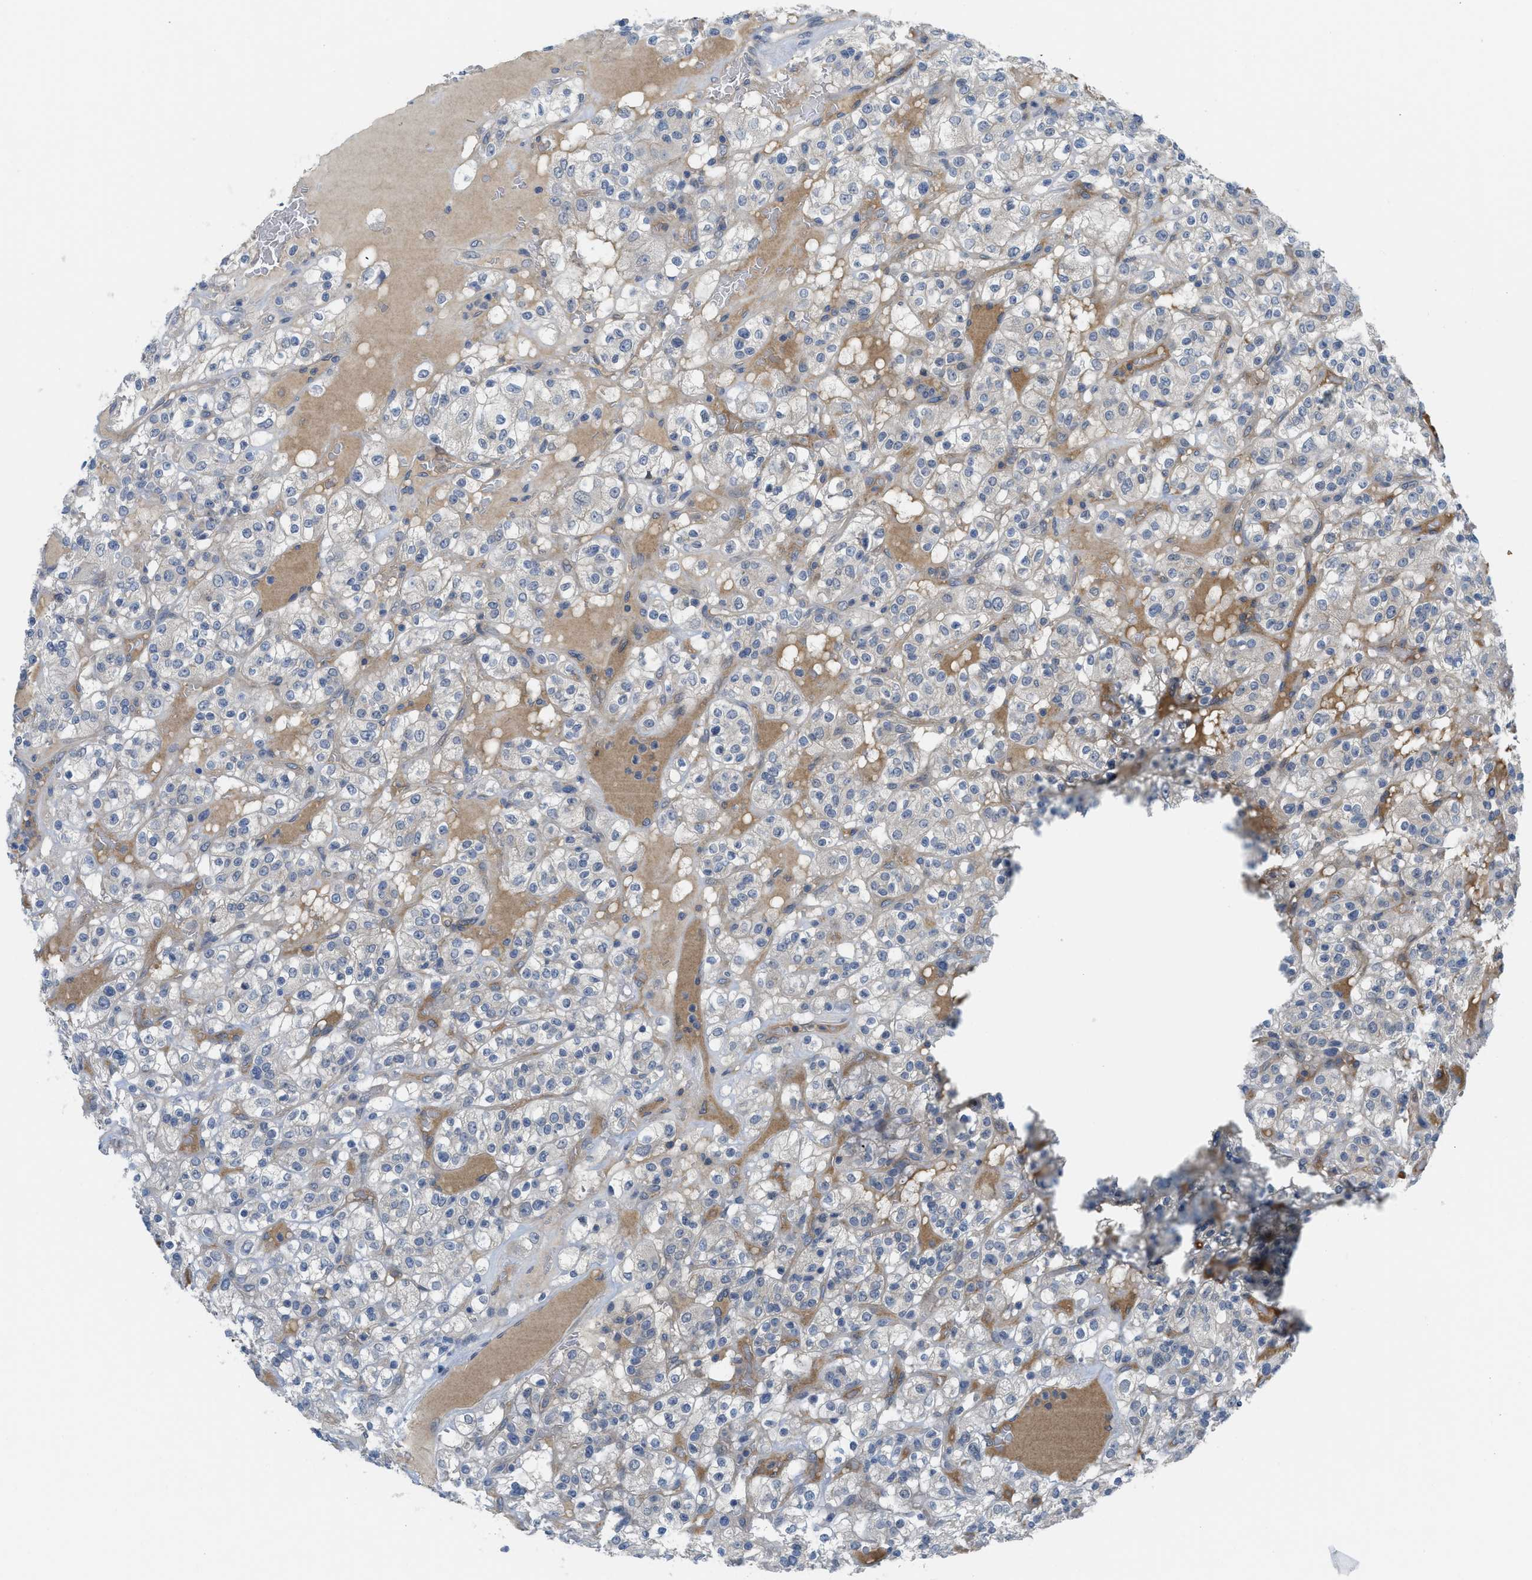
{"staining": {"intensity": "negative", "quantity": "none", "location": "none"}, "tissue": "renal cancer", "cell_type": "Tumor cells", "image_type": "cancer", "snomed": [{"axis": "morphology", "description": "Normal tissue, NOS"}, {"axis": "morphology", "description": "Adenocarcinoma, NOS"}, {"axis": "topography", "description": "Kidney"}], "caption": "Human adenocarcinoma (renal) stained for a protein using IHC demonstrates no expression in tumor cells.", "gene": "TNFAIP1", "patient": {"sex": "female", "age": 72}}